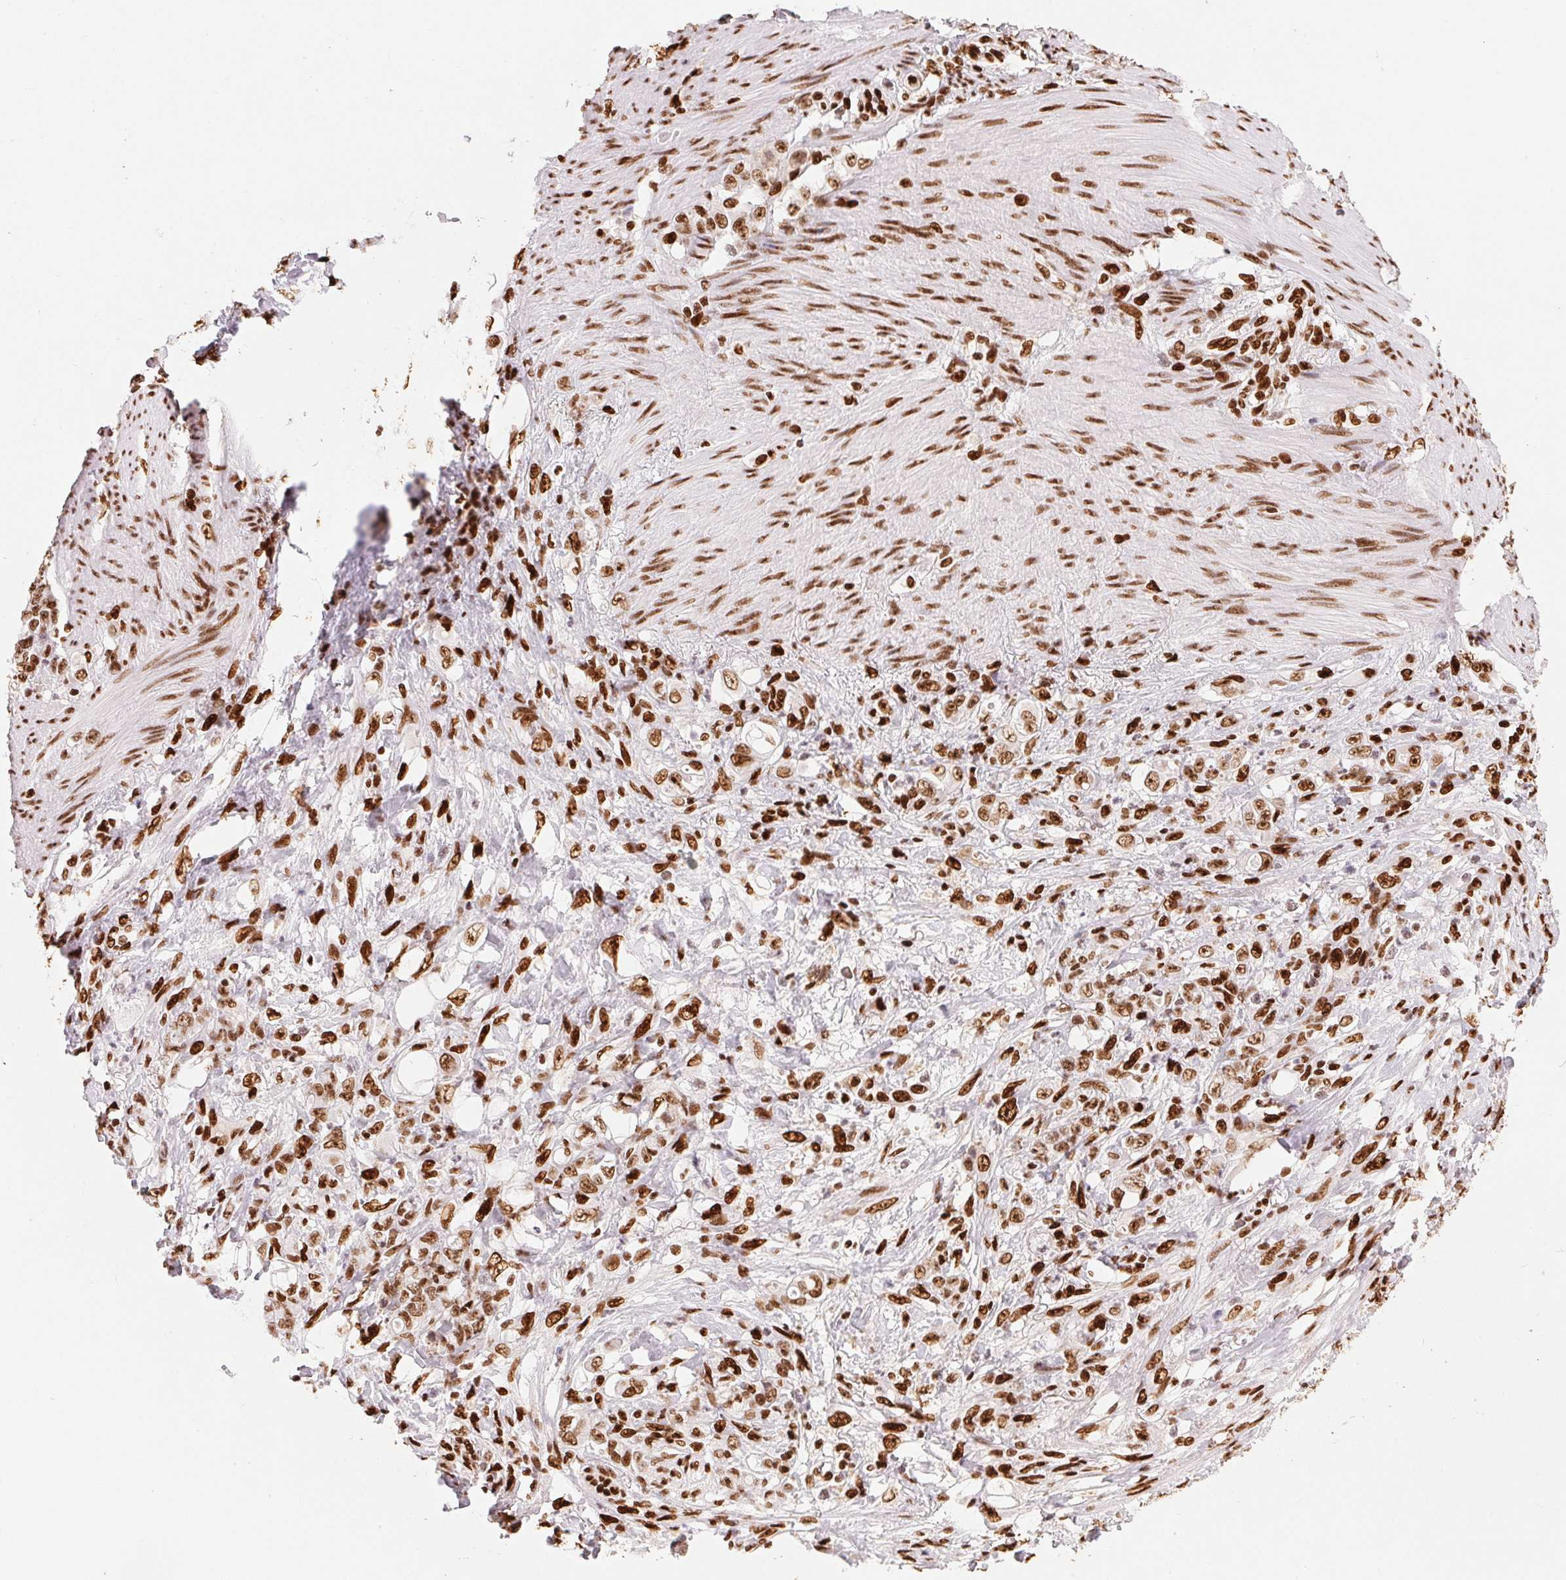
{"staining": {"intensity": "strong", "quantity": ">75%", "location": "nuclear"}, "tissue": "stomach cancer", "cell_type": "Tumor cells", "image_type": "cancer", "snomed": [{"axis": "morphology", "description": "Adenocarcinoma, NOS"}, {"axis": "topography", "description": "Stomach"}], "caption": "The photomicrograph demonstrates staining of stomach cancer, revealing strong nuclear protein positivity (brown color) within tumor cells.", "gene": "ZNF80", "patient": {"sex": "female", "age": 79}}